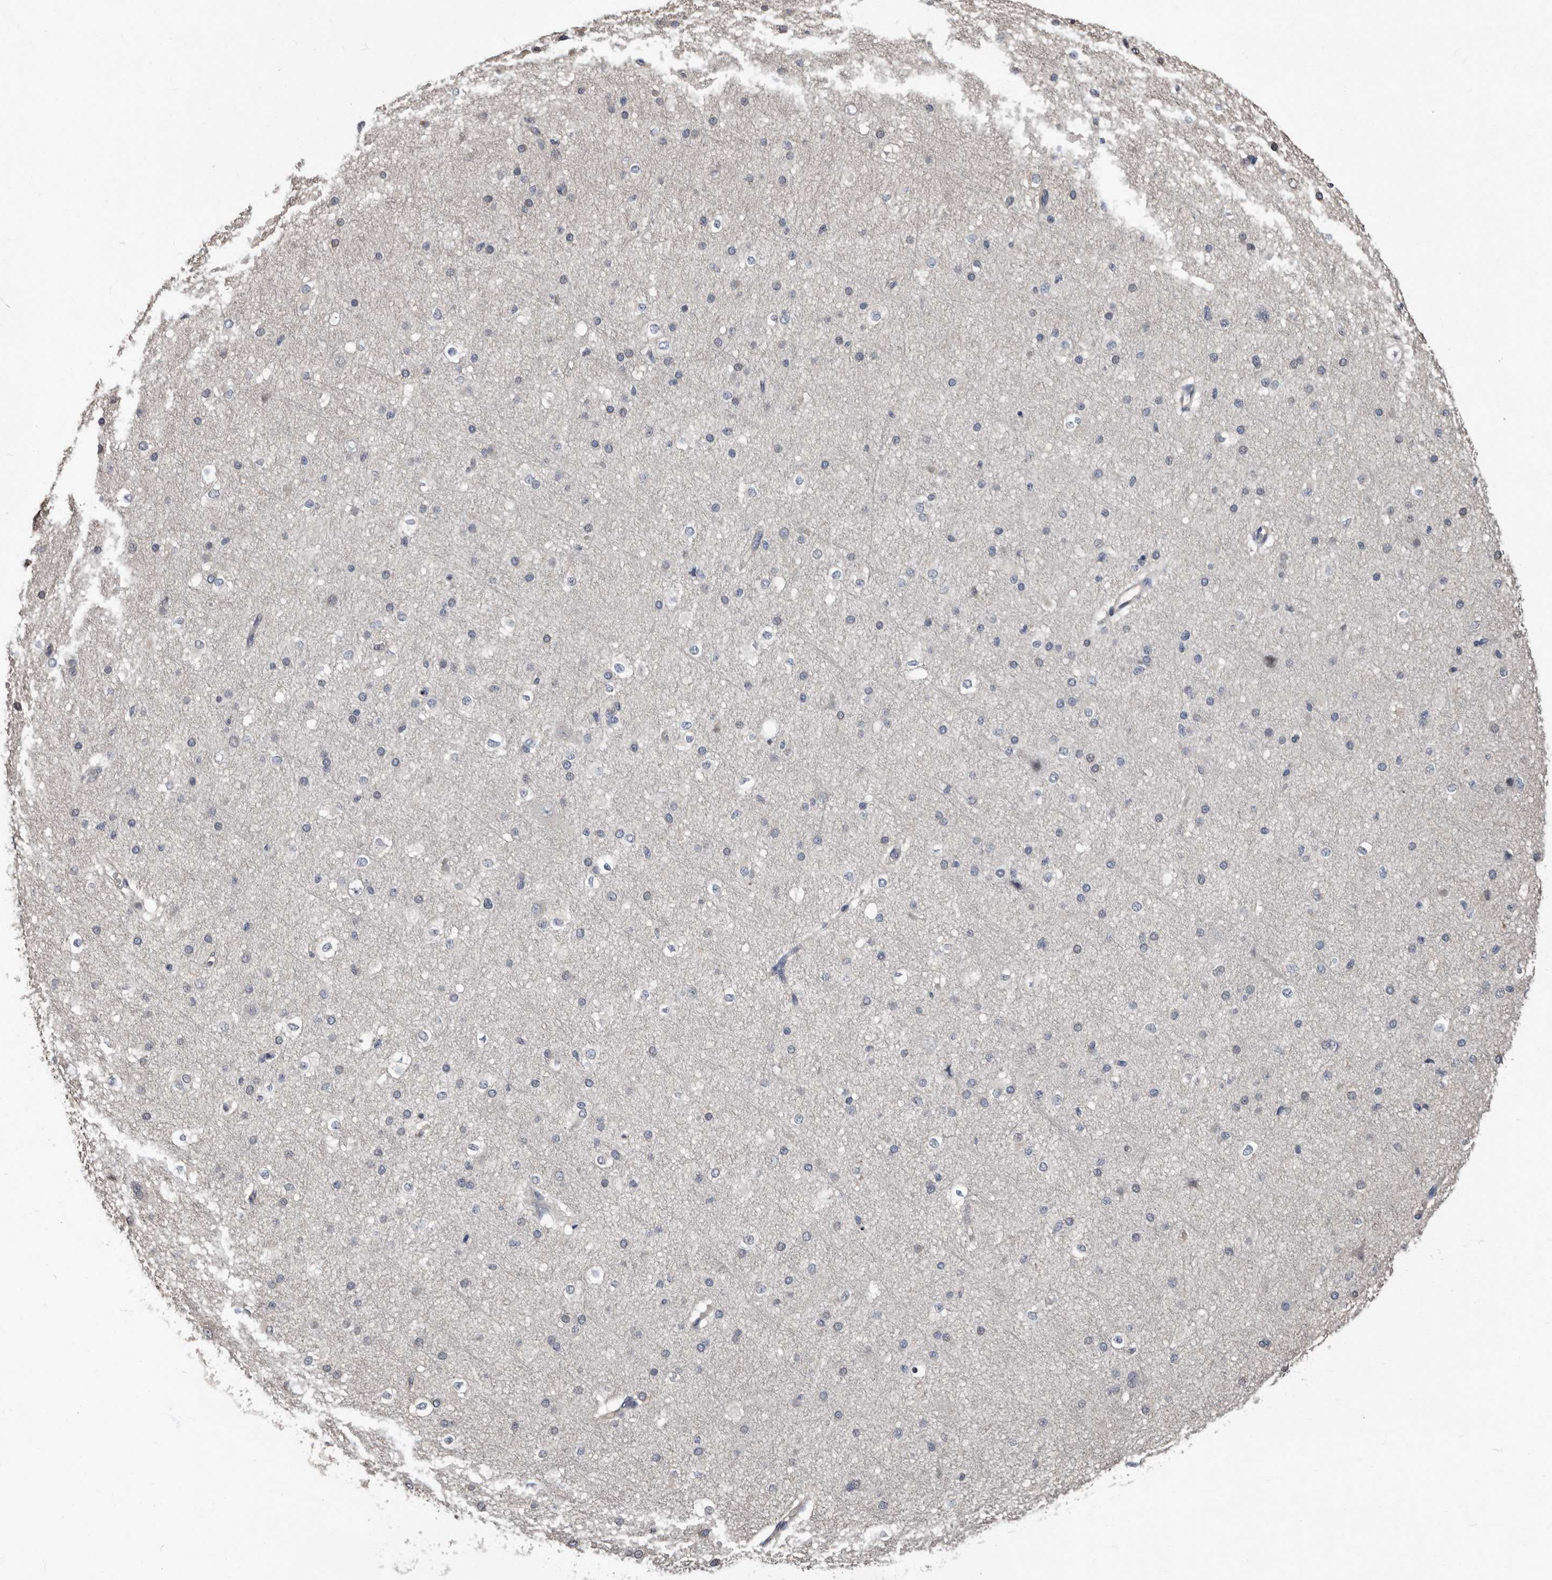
{"staining": {"intensity": "negative", "quantity": "none", "location": "none"}, "tissue": "cerebral cortex", "cell_type": "Endothelial cells", "image_type": "normal", "snomed": [{"axis": "morphology", "description": "Normal tissue, NOS"}, {"axis": "morphology", "description": "Developmental malformation"}, {"axis": "topography", "description": "Cerebral cortex"}], "caption": "DAB immunohistochemical staining of unremarkable human cerebral cortex shows no significant staining in endothelial cells. (IHC, brightfield microscopy, high magnification).", "gene": "MRPL18", "patient": {"sex": "female", "age": 30}}